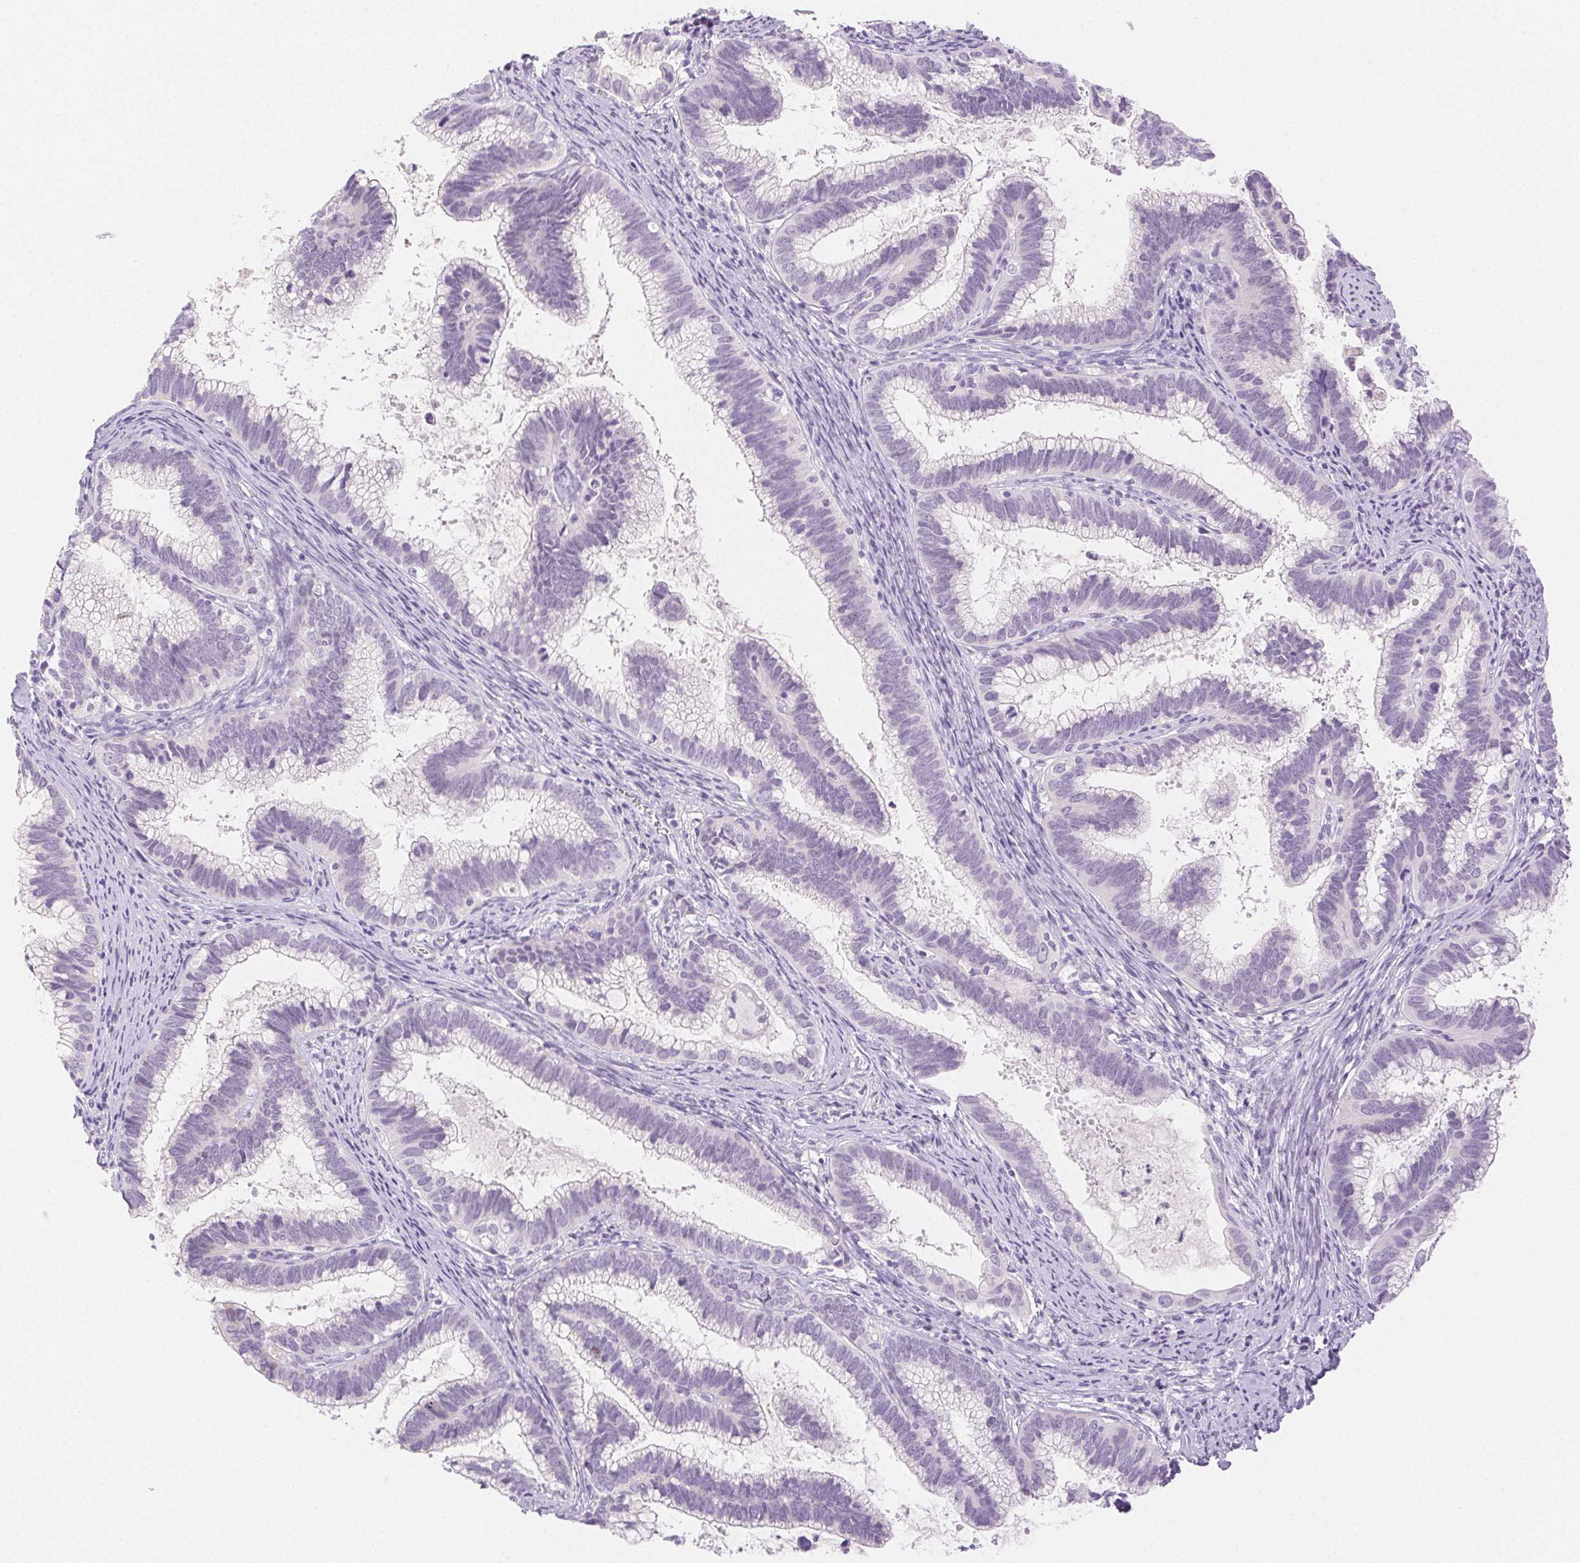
{"staining": {"intensity": "negative", "quantity": "none", "location": "none"}, "tissue": "cervical cancer", "cell_type": "Tumor cells", "image_type": "cancer", "snomed": [{"axis": "morphology", "description": "Adenocarcinoma, NOS"}, {"axis": "topography", "description": "Cervix"}], "caption": "Protein analysis of cervical cancer demonstrates no significant expression in tumor cells.", "gene": "SPACA4", "patient": {"sex": "female", "age": 61}}